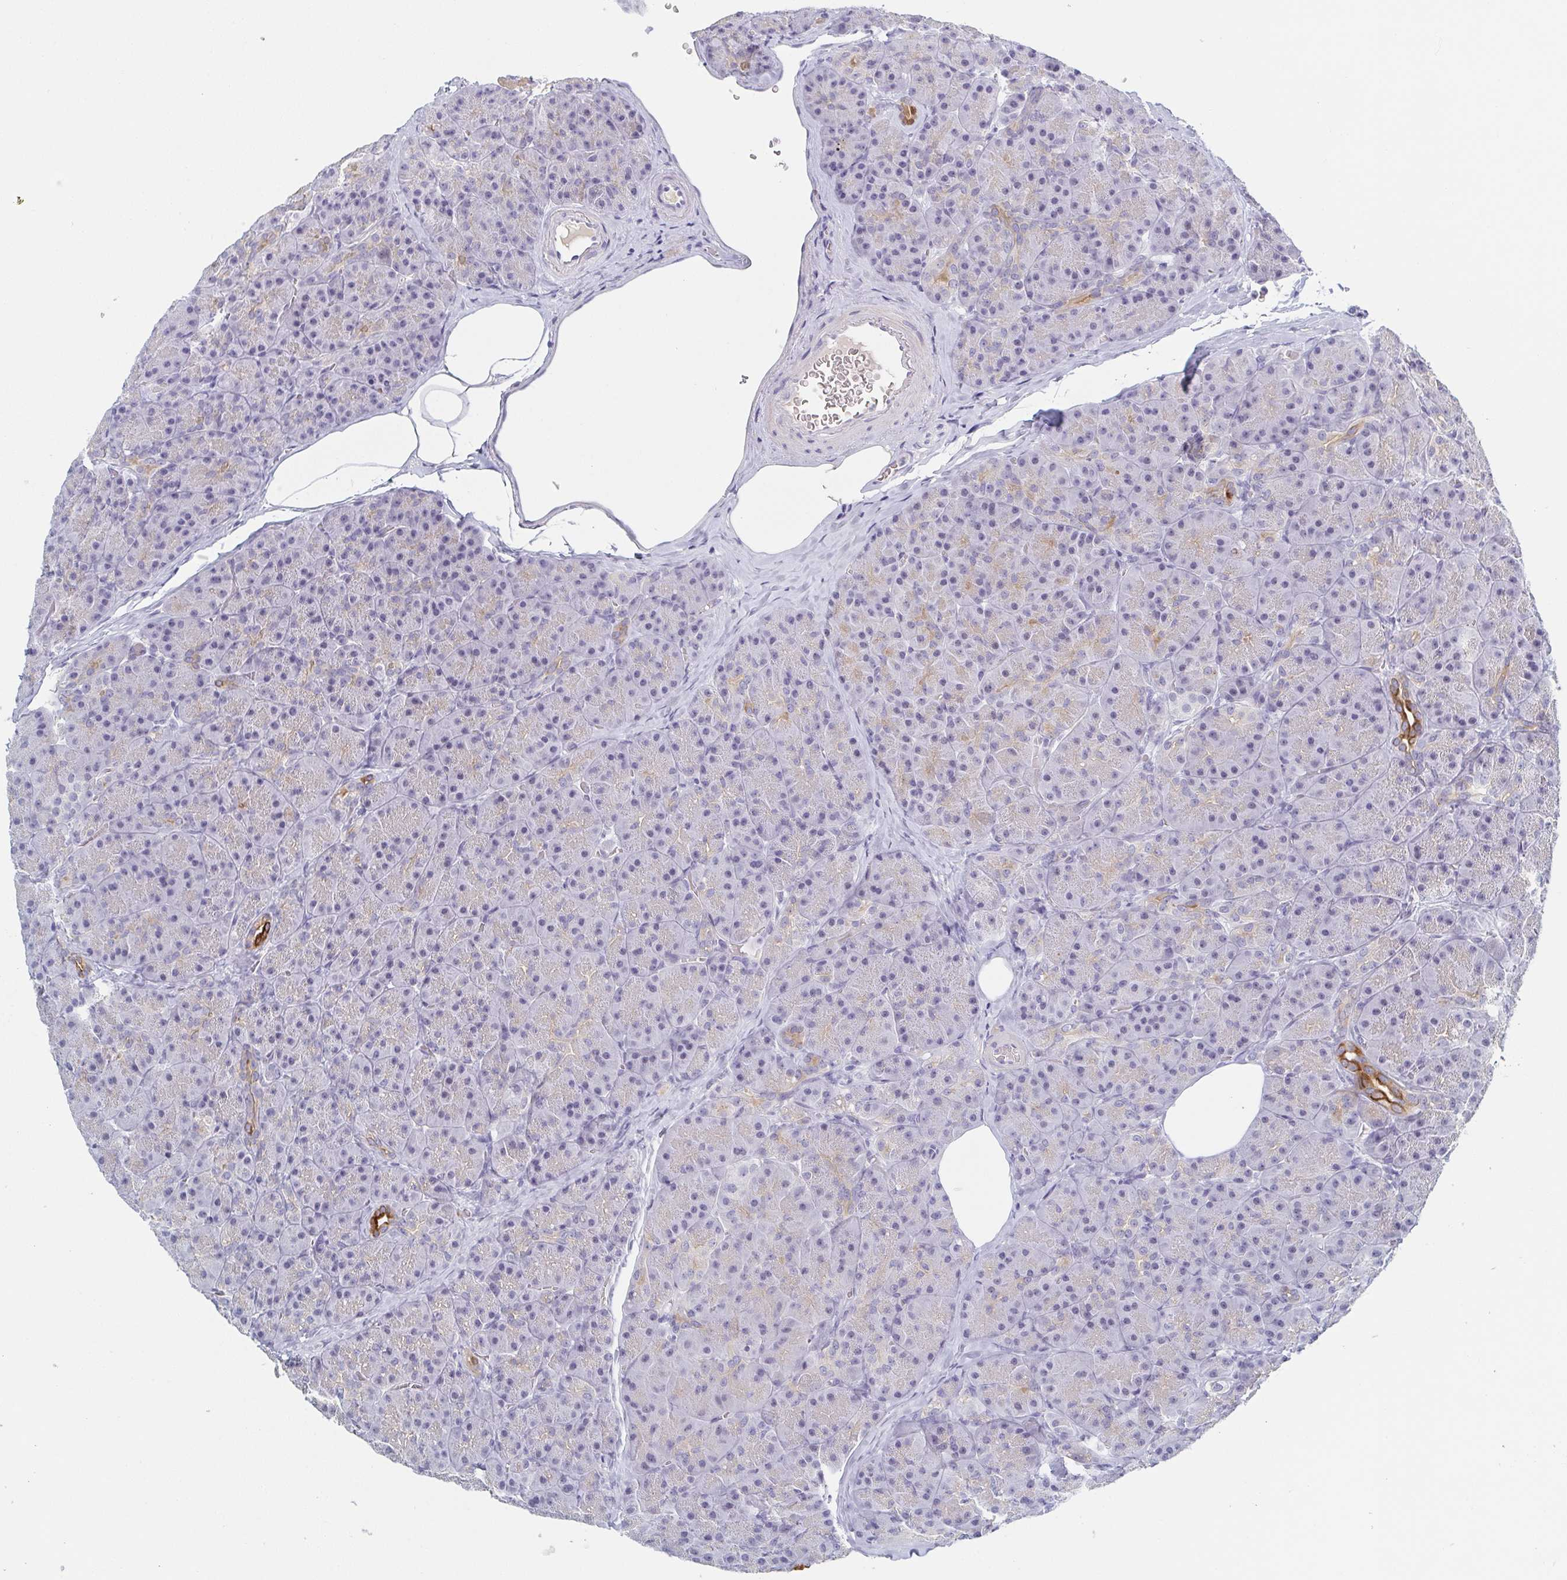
{"staining": {"intensity": "moderate", "quantity": "<25%", "location": "cytoplasmic/membranous"}, "tissue": "pancreas", "cell_type": "Exocrine glandular cells", "image_type": "normal", "snomed": [{"axis": "morphology", "description": "Normal tissue, NOS"}, {"axis": "topography", "description": "Pancreas"}], "caption": "Protein positivity by immunohistochemistry (IHC) shows moderate cytoplasmic/membranous staining in about <25% of exocrine glandular cells in benign pancreas.", "gene": "RHOV", "patient": {"sex": "male", "age": 57}}